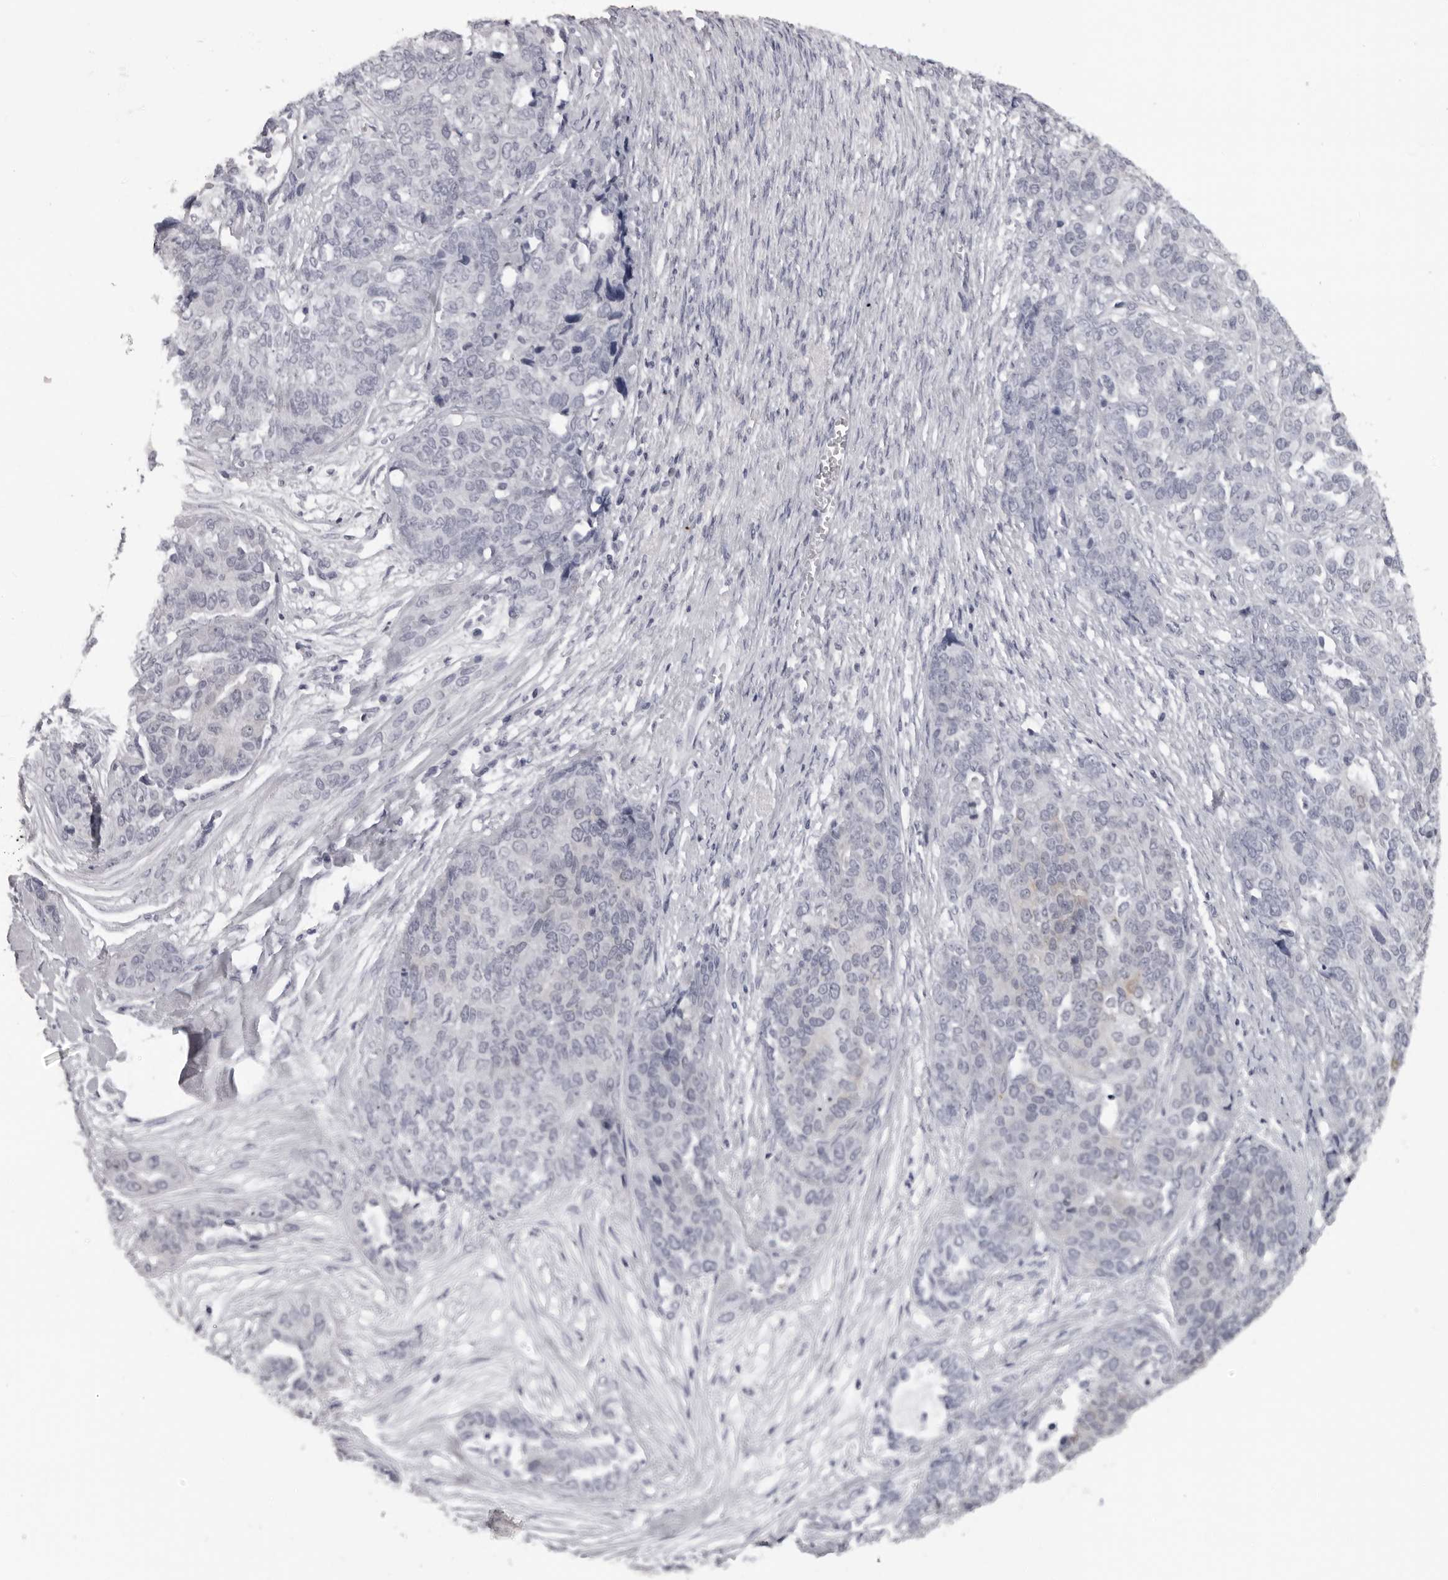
{"staining": {"intensity": "negative", "quantity": "none", "location": "none"}, "tissue": "ovarian cancer", "cell_type": "Tumor cells", "image_type": "cancer", "snomed": [{"axis": "morphology", "description": "Cystadenocarcinoma, serous, NOS"}, {"axis": "topography", "description": "Ovary"}], "caption": "Tumor cells show no significant protein staining in serous cystadenocarcinoma (ovarian). (Stains: DAB (3,3'-diaminobenzidine) immunohistochemistry with hematoxylin counter stain, Microscopy: brightfield microscopy at high magnification).", "gene": "DNALI1", "patient": {"sex": "female", "age": 44}}